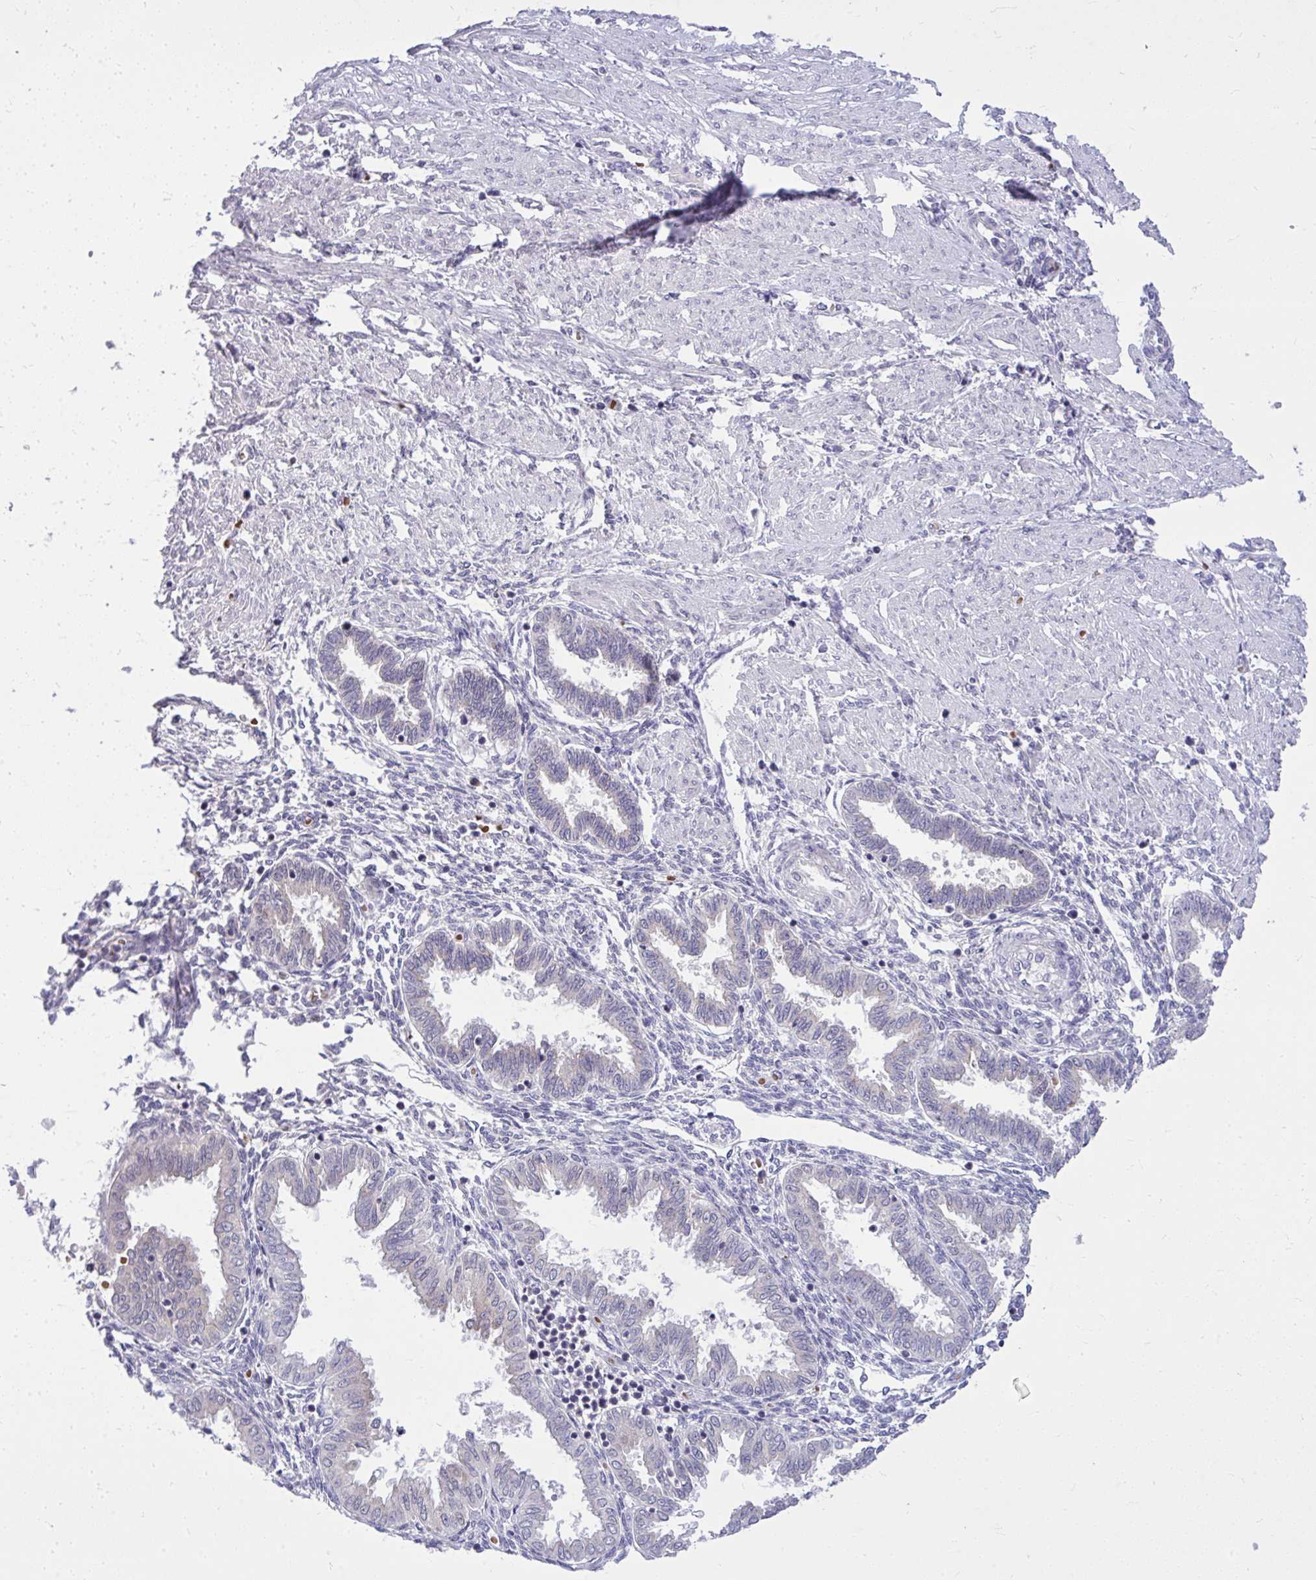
{"staining": {"intensity": "negative", "quantity": "none", "location": "none"}, "tissue": "endometrium", "cell_type": "Cells in endometrial stroma", "image_type": "normal", "snomed": [{"axis": "morphology", "description": "Normal tissue, NOS"}, {"axis": "topography", "description": "Endometrium"}], "caption": "IHC of benign endometrium reveals no staining in cells in endometrial stroma.", "gene": "DPY19L1", "patient": {"sex": "female", "age": 33}}